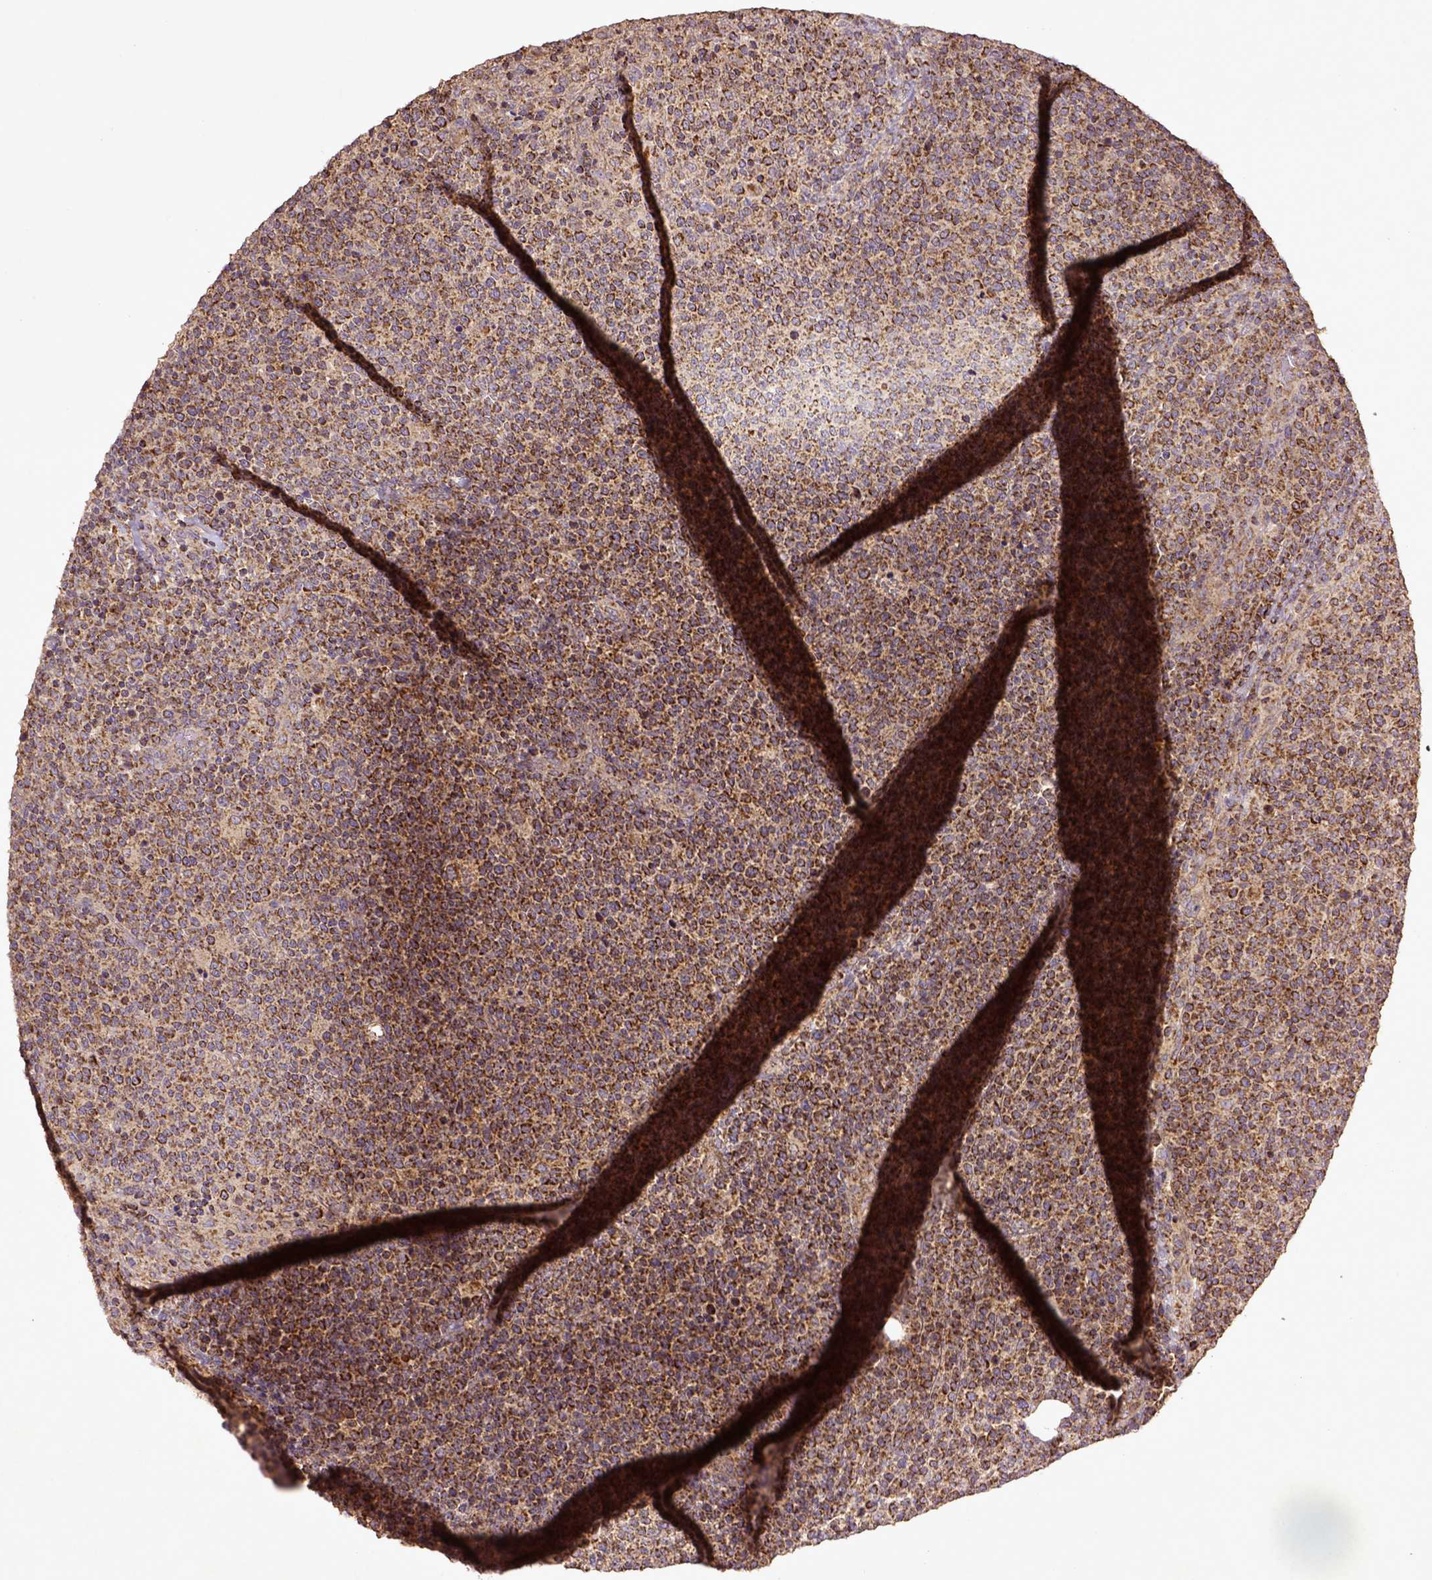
{"staining": {"intensity": "strong", "quantity": ">75%", "location": "cytoplasmic/membranous"}, "tissue": "lymphoma", "cell_type": "Tumor cells", "image_type": "cancer", "snomed": [{"axis": "morphology", "description": "Malignant lymphoma, non-Hodgkin's type, High grade"}, {"axis": "topography", "description": "Lymph node"}], "caption": "A photomicrograph showing strong cytoplasmic/membranous expression in about >75% of tumor cells in lymphoma, as visualized by brown immunohistochemical staining.", "gene": "MT-CO1", "patient": {"sex": "male", "age": 61}}